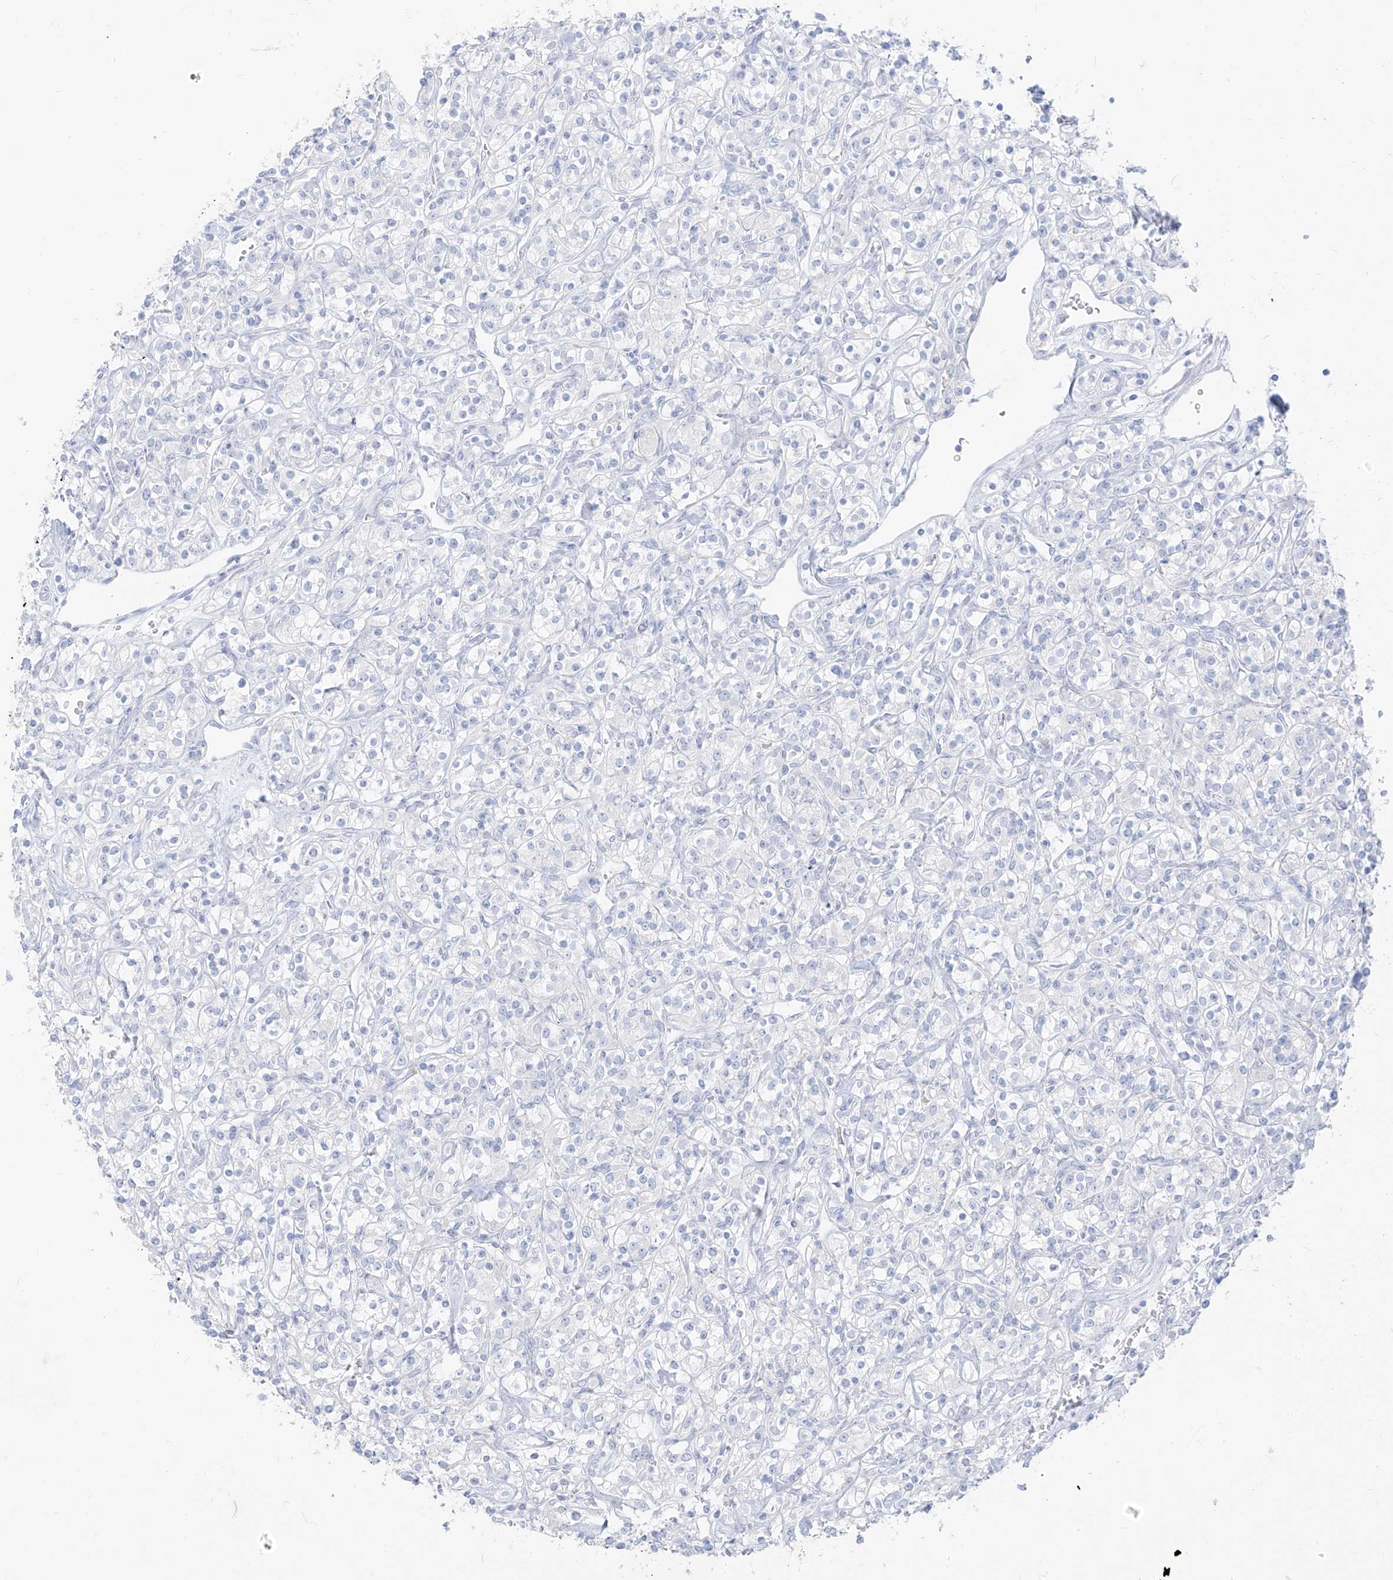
{"staining": {"intensity": "negative", "quantity": "none", "location": "none"}, "tissue": "renal cancer", "cell_type": "Tumor cells", "image_type": "cancer", "snomed": [{"axis": "morphology", "description": "Adenocarcinoma, NOS"}, {"axis": "topography", "description": "Kidney"}], "caption": "An immunohistochemistry (IHC) image of renal cancer (adenocarcinoma) is shown. There is no staining in tumor cells of renal cancer (adenocarcinoma).", "gene": "ARHGEF40", "patient": {"sex": "male", "age": 77}}